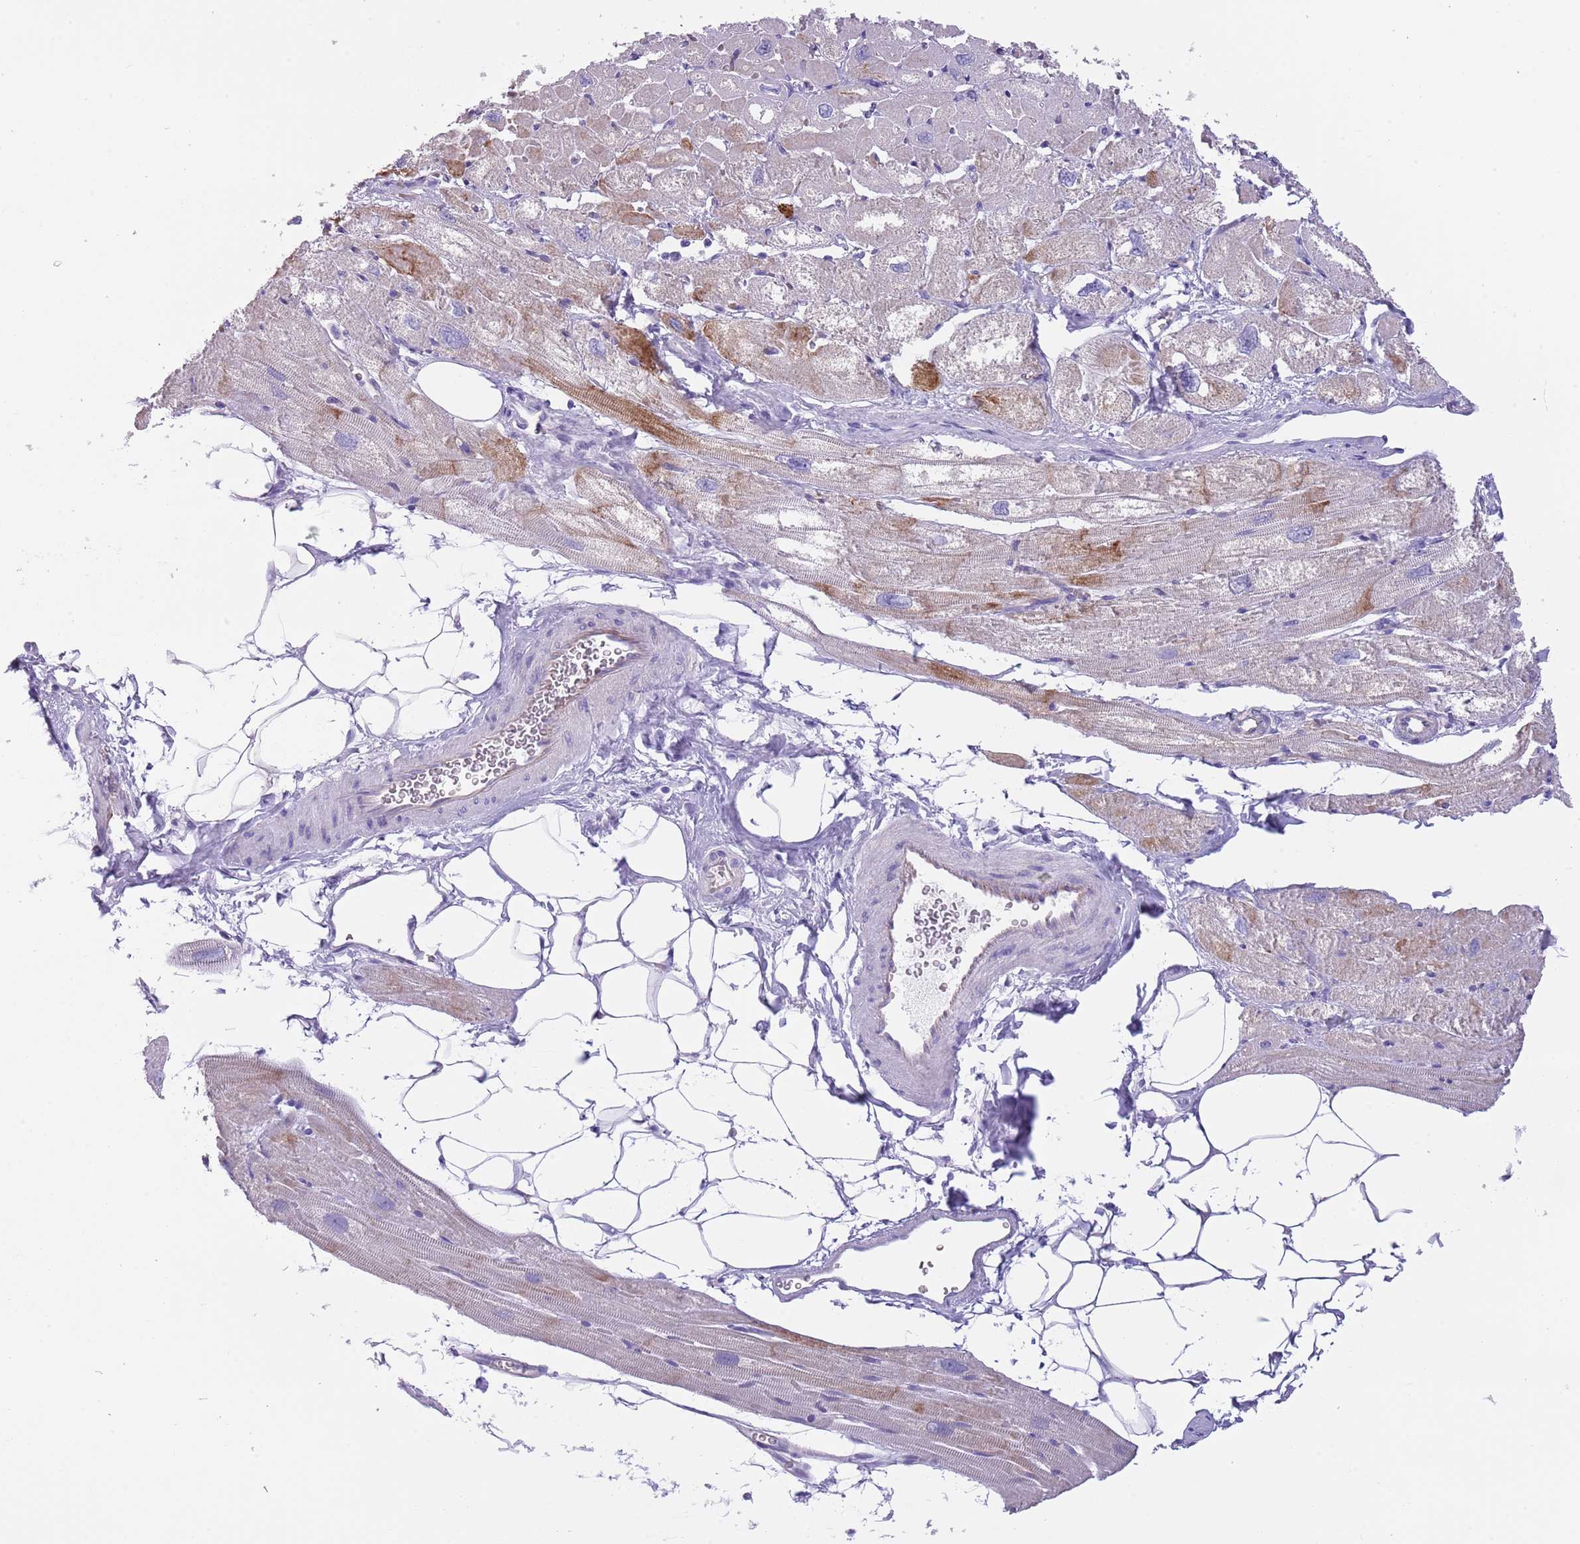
{"staining": {"intensity": "moderate", "quantity": "<25%", "location": "cytoplasmic/membranous"}, "tissue": "heart muscle", "cell_type": "Cardiomyocytes", "image_type": "normal", "snomed": [{"axis": "morphology", "description": "Normal tissue, NOS"}, {"axis": "topography", "description": "Heart"}], "caption": "DAB immunohistochemical staining of normal heart muscle shows moderate cytoplasmic/membranous protein positivity in approximately <25% of cardiomyocytes.", "gene": "TSGA13", "patient": {"sex": "male", "age": 50}}